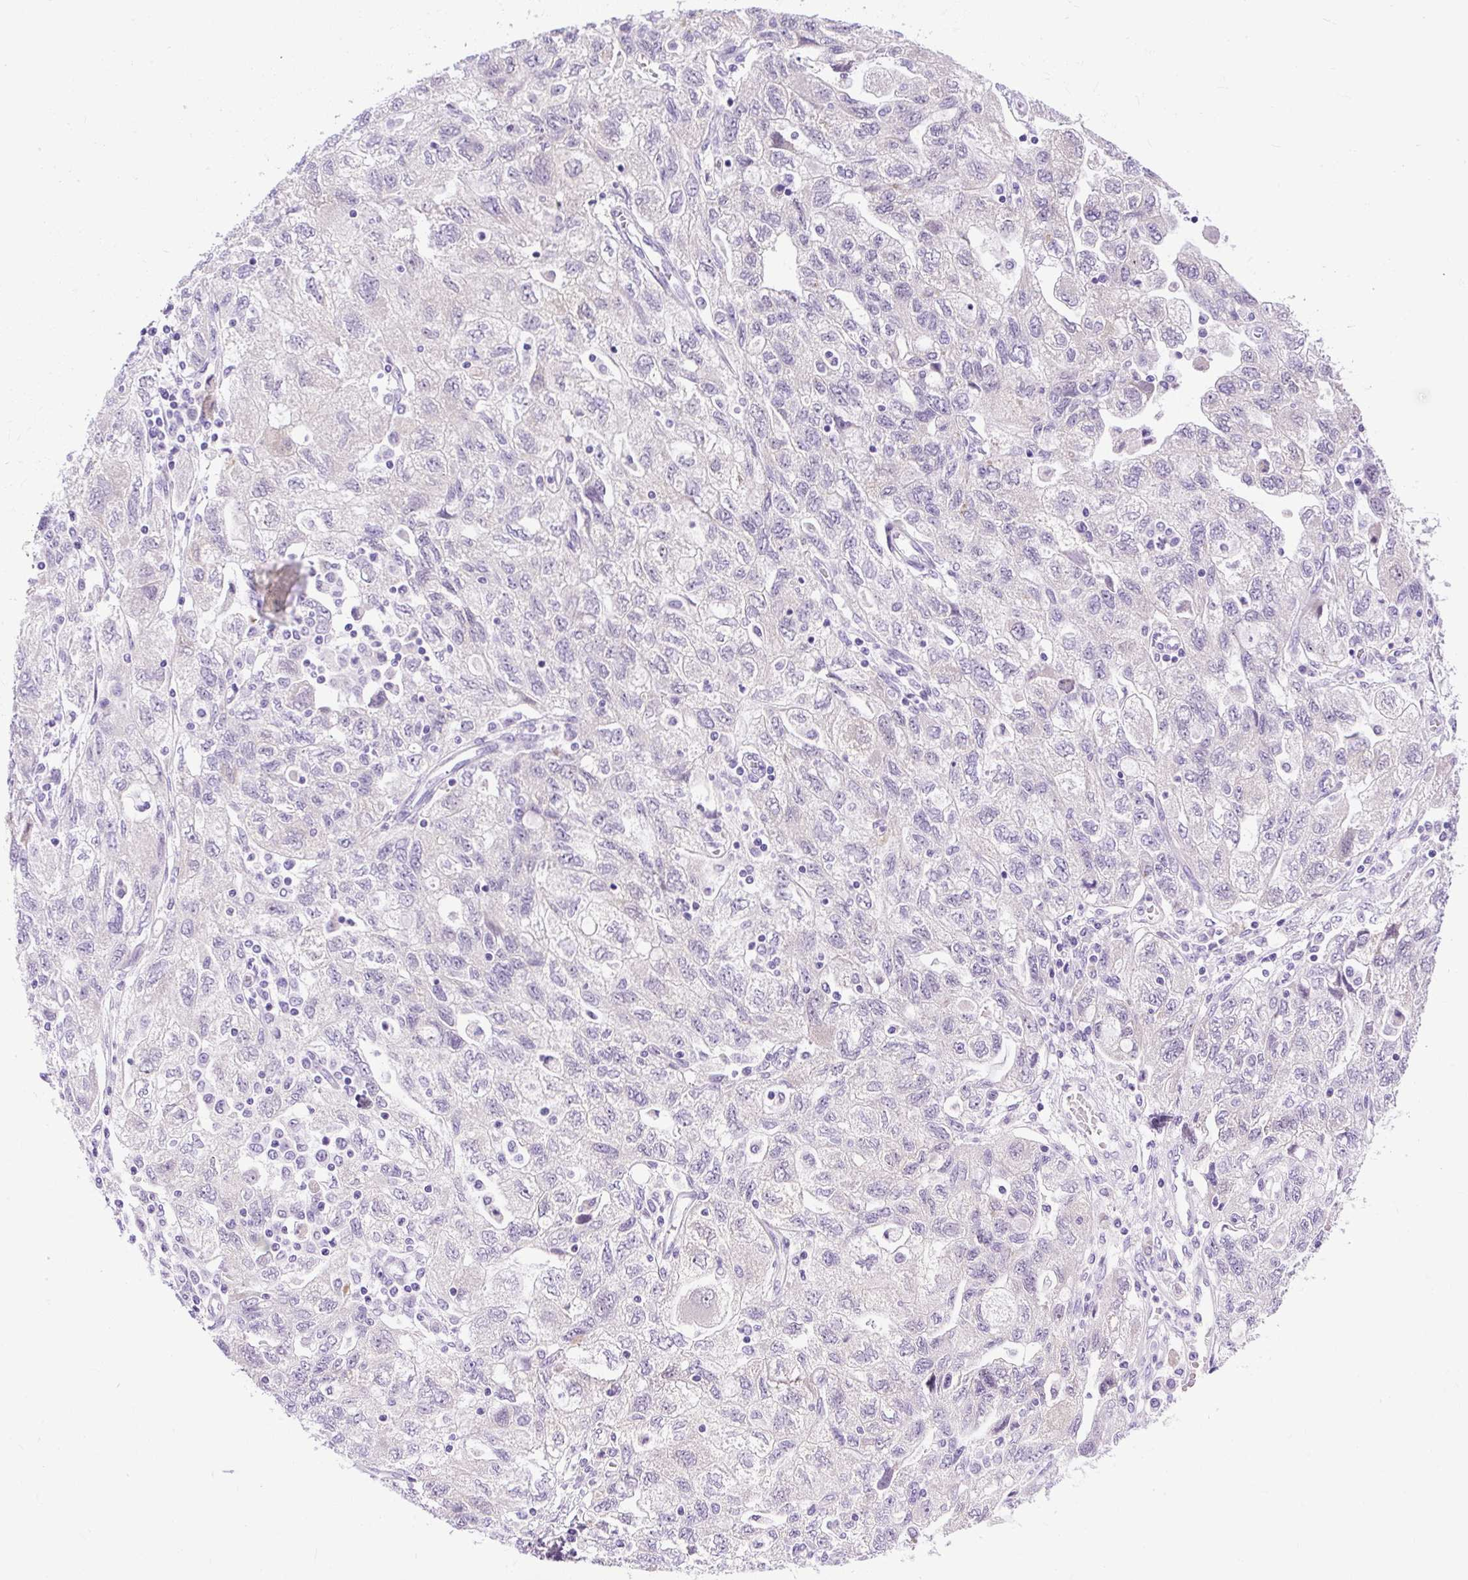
{"staining": {"intensity": "negative", "quantity": "none", "location": "none"}, "tissue": "ovarian cancer", "cell_type": "Tumor cells", "image_type": "cancer", "snomed": [{"axis": "morphology", "description": "Carcinoma, NOS"}, {"axis": "morphology", "description": "Cystadenocarcinoma, serous, NOS"}, {"axis": "topography", "description": "Ovary"}], "caption": "Ovarian cancer stained for a protein using IHC displays no staining tumor cells.", "gene": "UPP1", "patient": {"sex": "female", "age": 69}}